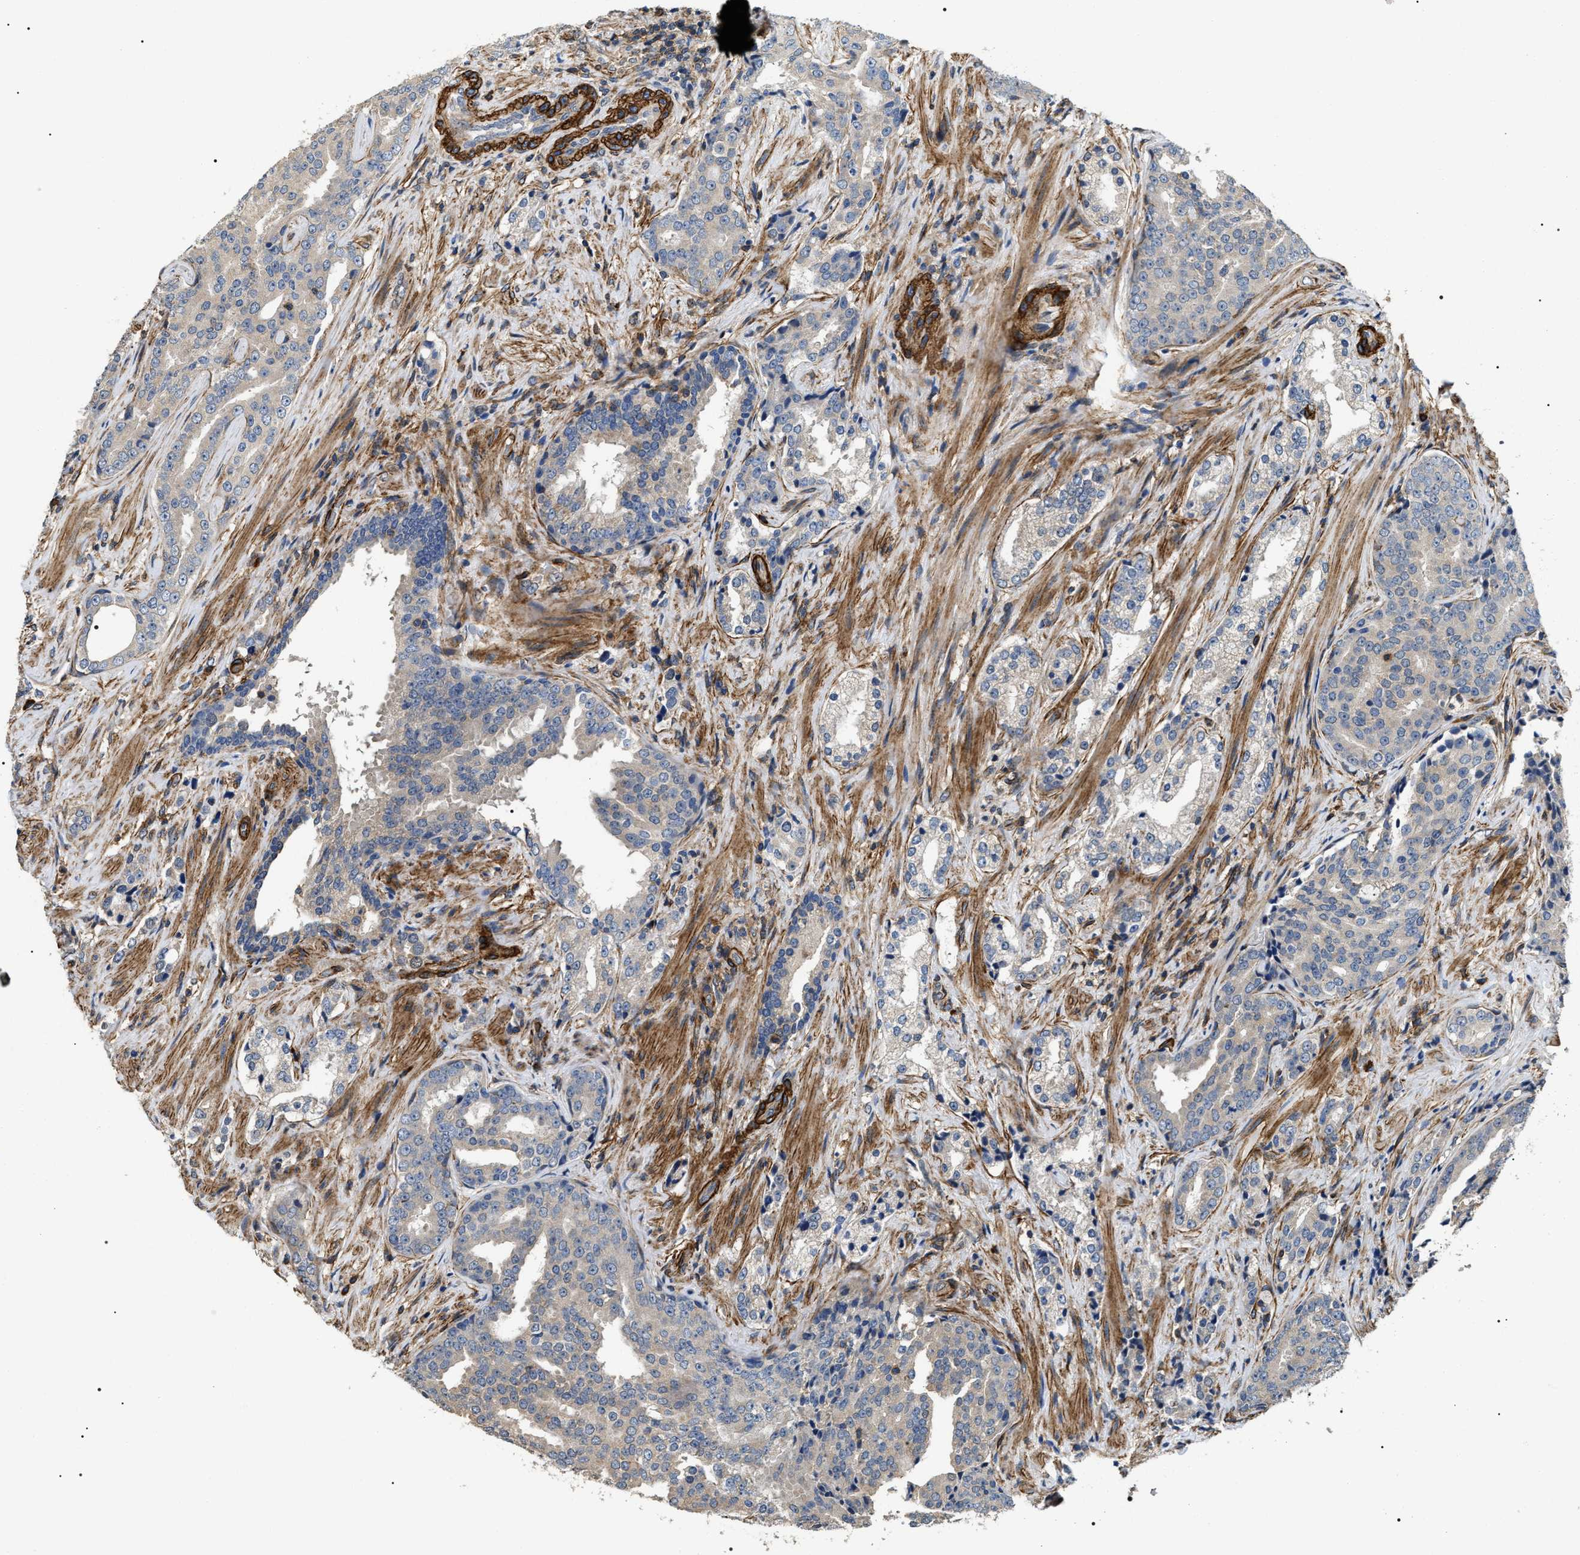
{"staining": {"intensity": "negative", "quantity": "none", "location": "none"}, "tissue": "prostate cancer", "cell_type": "Tumor cells", "image_type": "cancer", "snomed": [{"axis": "morphology", "description": "Adenocarcinoma, High grade"}, {"axis": "topography", "description": "Prostate"}], "caption": "High magnification brightfield microscopy of prostate cancer stained with DAB (3,3'-diaminobenzidine) (brown) and counterstained with hematoxylin (blue): tumor cells show no significant staining. Nuclei are stained in blue.", "gene": "ZC3HAV1L", "patient": {"sex": "male", "age": 71}}